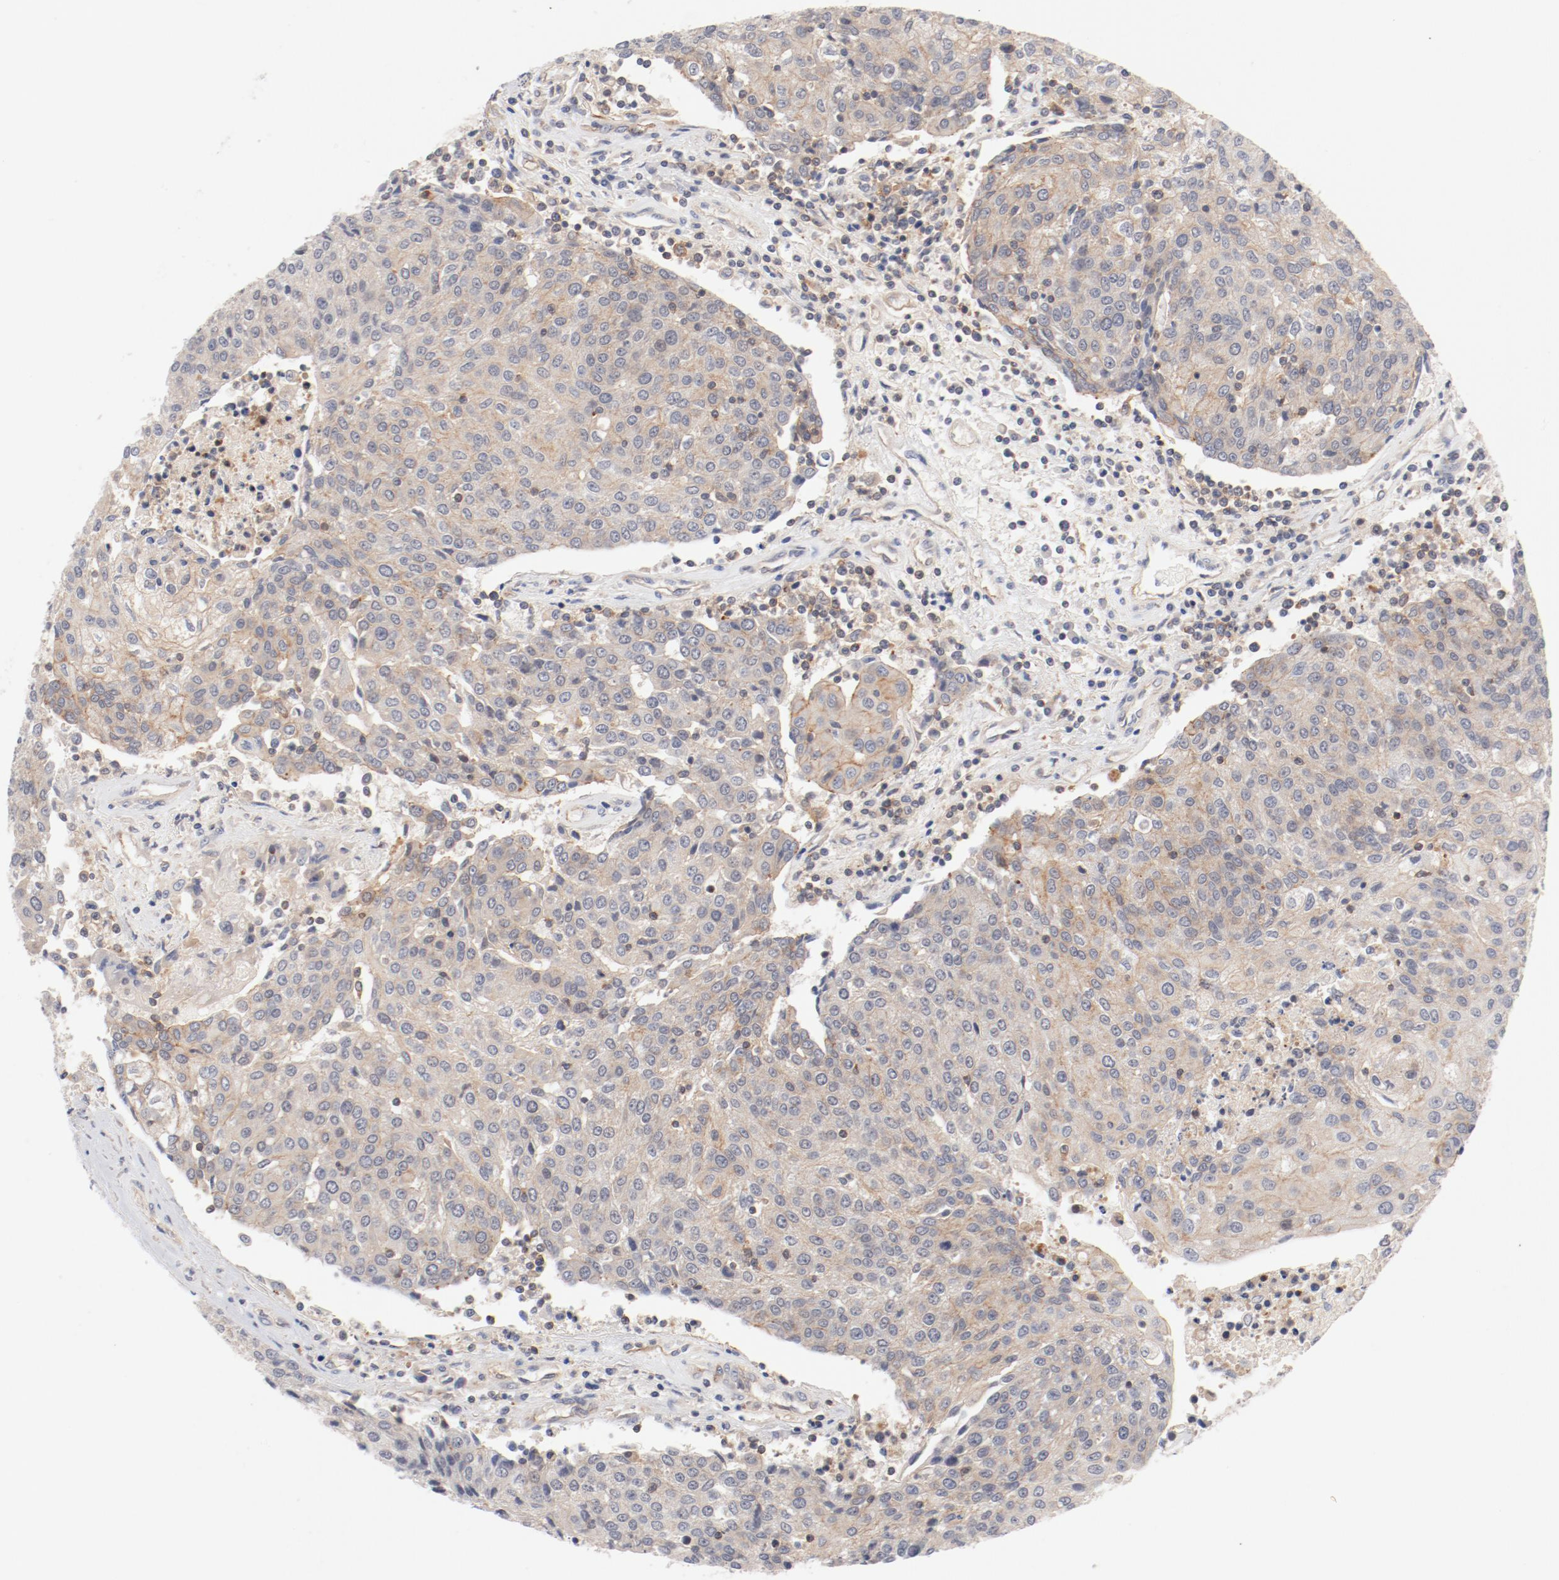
{"staining": {"intensity": "weak", "quantity": "25%-75%", "location": "cytoplasmic/membranous"}, "tissue": "urothelial cancer", "cell_type": "Tumor cells", "image_type": "cancer", "snomed": [{"axis": "morphology", "description": "Urothelial carcinoma, High grade"}, {"axis": "topography", "description": "Urinary bladder"}], "caption": "The immunohistochemical stain highlights weak cytoplasmic/membranous staining in tumor cells of high-grade urothelial carcinoma tissue. (DAB IHC with brightfield microscopy, high magnification).", "gene": "ZNF267", "patient": {"sex": "female", "age": 85}}